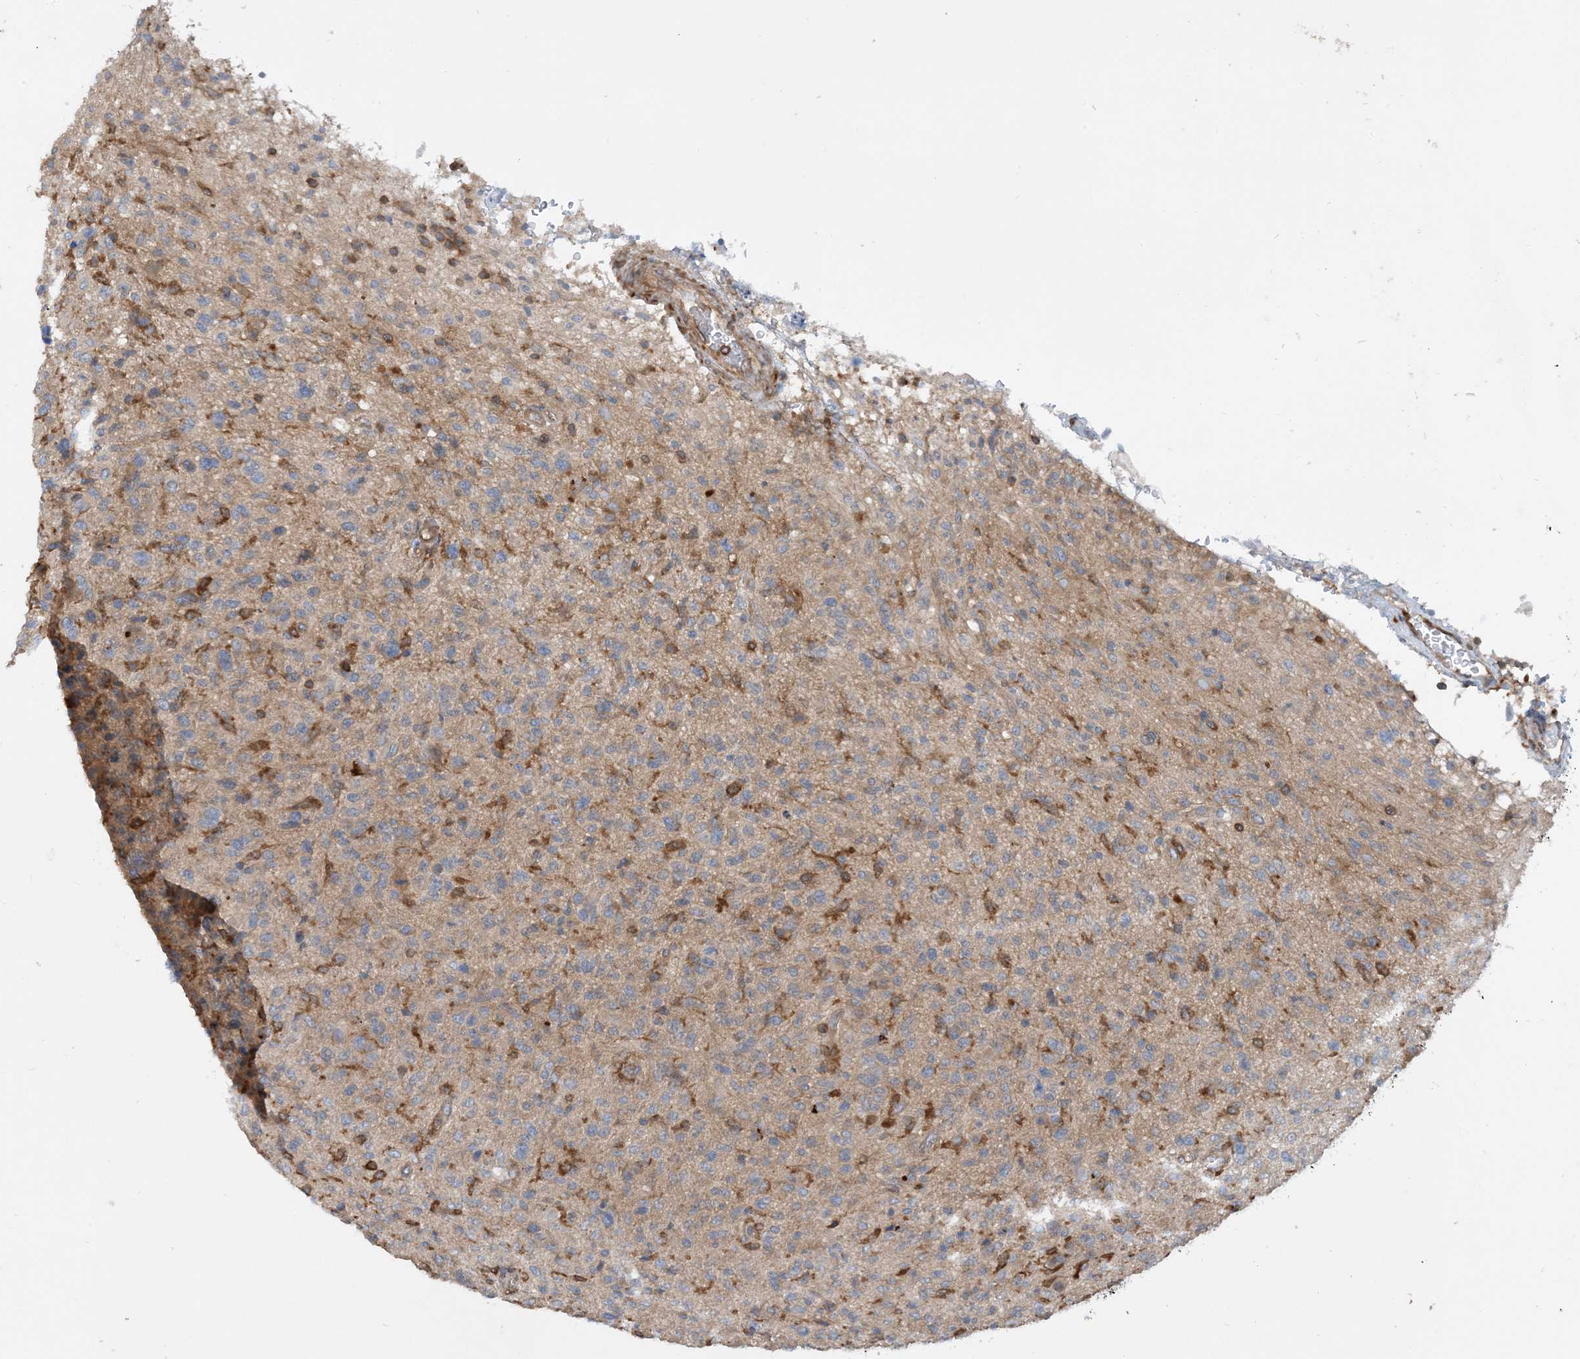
{"staining": {"intensity": "negative", "quantity": "none", "location": "none"}, "tissue": "glioma", "cell_type": "Tumor cells", "image_type": "cancer", "snomed": [{"axis": "morphology", "description": "Glioma, malignant, High grade"}, {"axis": "topography", "description": "Brain"}], "caption": "DAB (3,3'-diaminobenzidine) immunohistochemical staining of human glioma demonstrates no significant positivity in tumor cells. Nuclei are stained in blue.", "gene": "SFMBT2", "patient": {"sex": "female", "age": 57}}